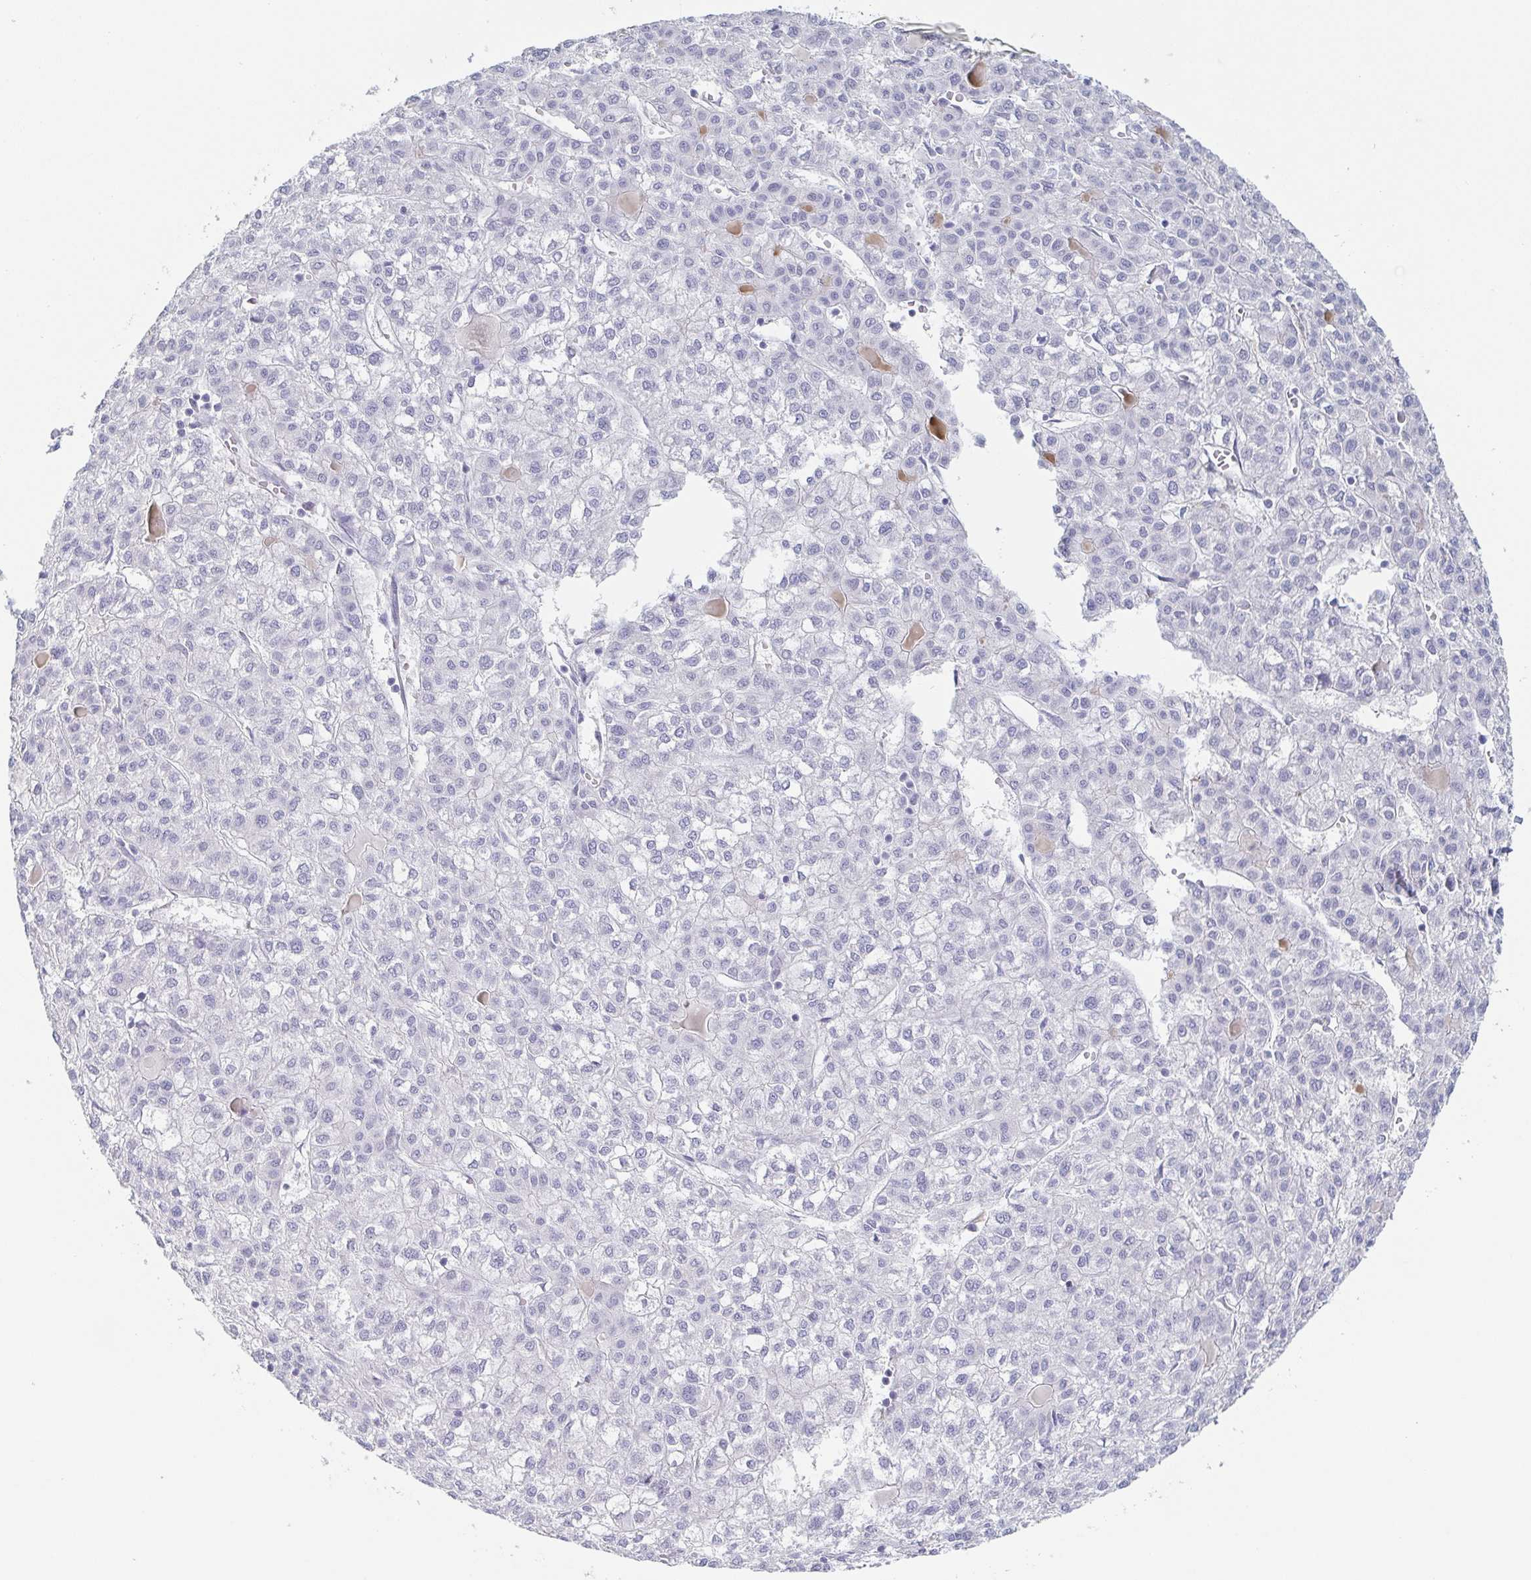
{"staining": {"intensity": "negative", "quantity": "none", "location": "none"}, "tissue": "liver cancer", "cell_type": "Tumor cells", "image_type": "cancer", "snomed": [{"axis": "morphology", "description": "Carcinoma, Hepatocellular, NOS"}, {"axis": "topography", "description": "Liver"}], "caption": "DAB immunohistochemical staining of human liver cancer exhibits no significant positivity in tumor cells. The staining is performed using DAB (3,3'-diaminobenzidine) brown chromogen with nuclei counter-stained in using hematoxylin.", "gene": "REG4", "patient": {"sex": "female", "age": 43}}